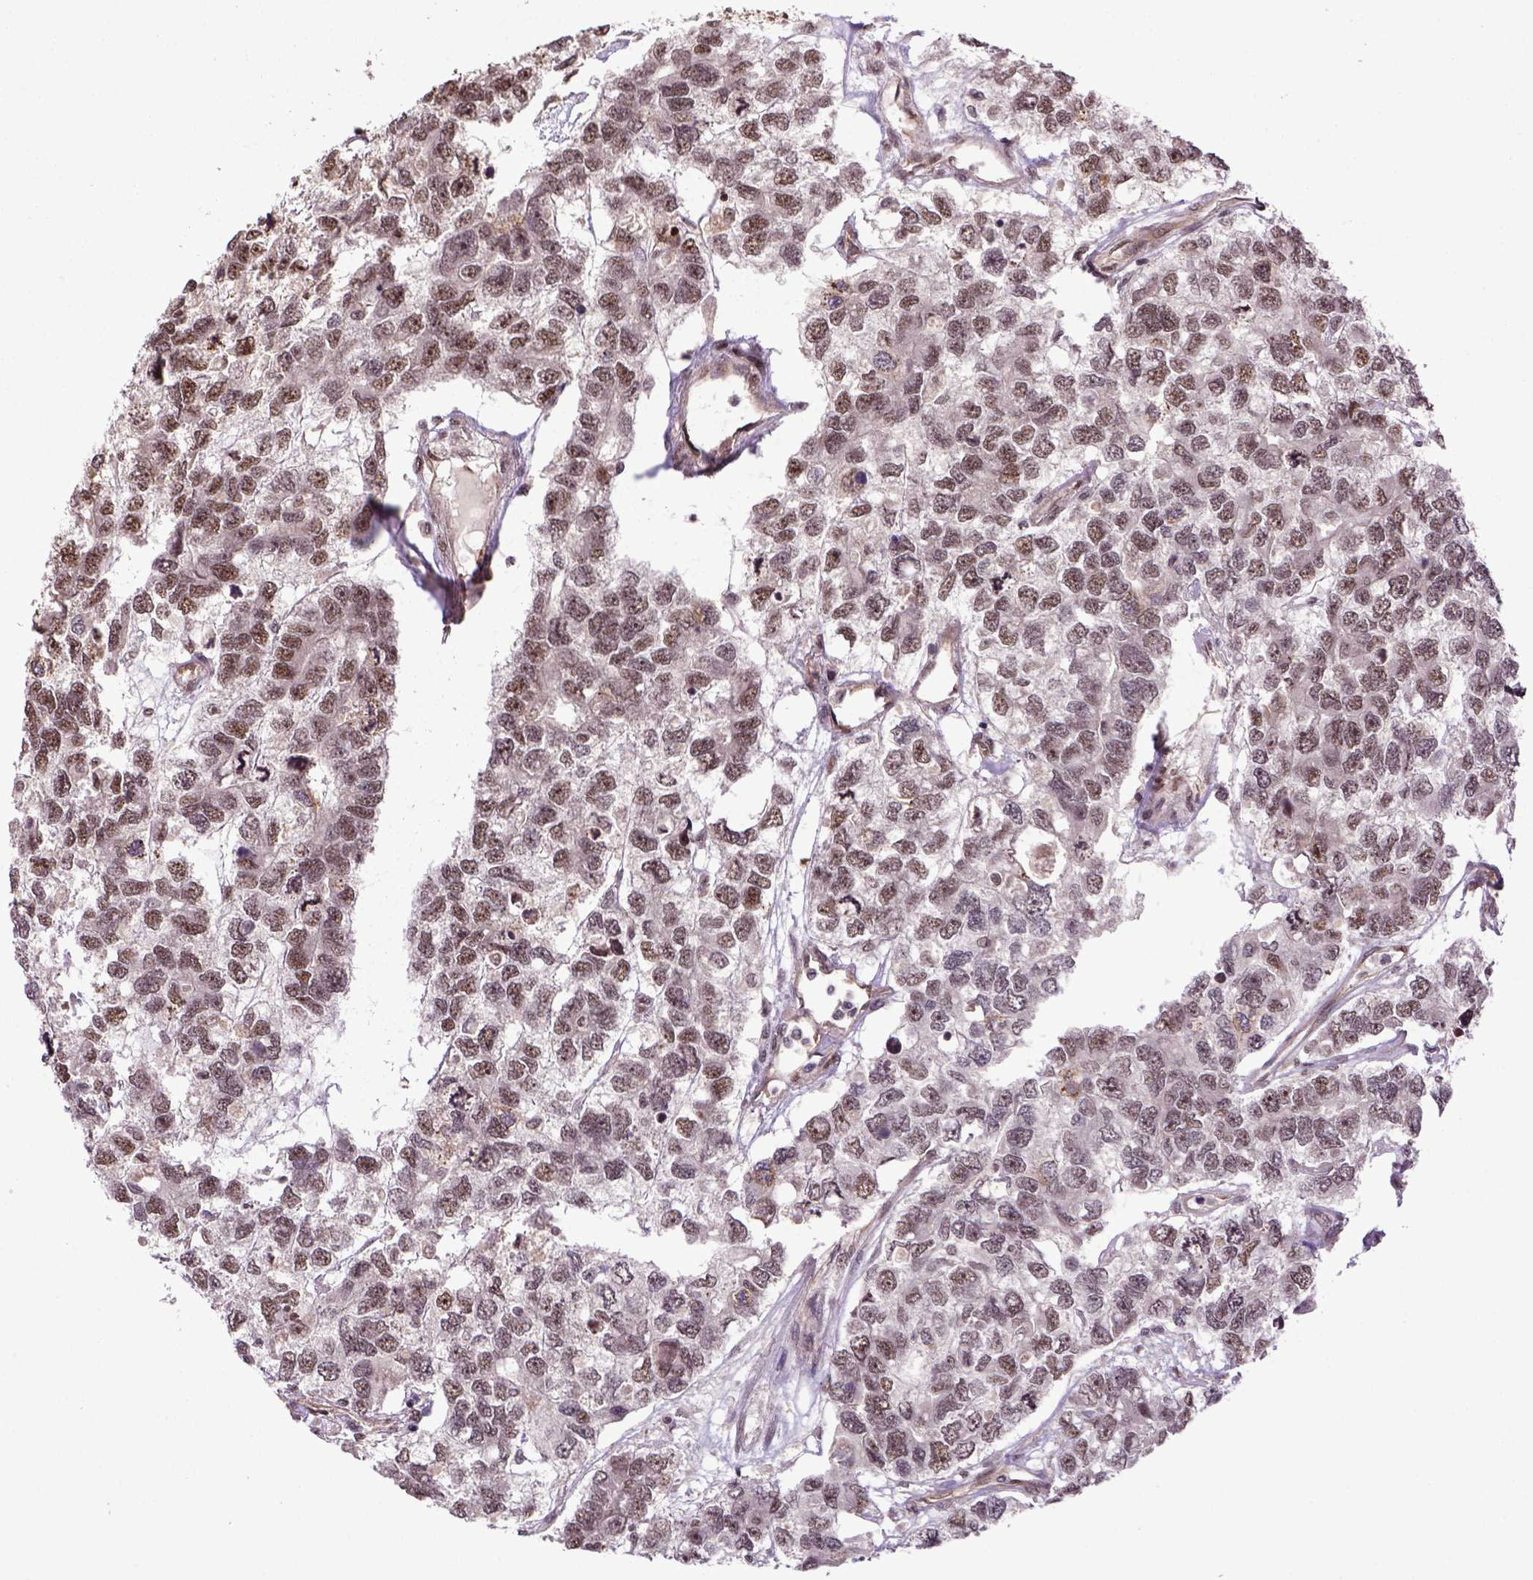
{"staining": {"intensity": "moderate", "quantity": ">75%", "location": "nuclear"}, "tissue": "testis cancer", "cell_type": "Tumor cells", "image_type": "cancer", "snomed": [{"axis": "morphology", "description": "Seminoma, NOS"}, {"axis": "topography", "description": "Testis"}], "caption": "Moderate nuclear staining for a protein is identified in approximately >75% of tumor cells of testis cancer (seminoma) using immunohistochemistry (IHC).", "gene": "PPIG", "patient": {"sex": "male", "age": 52}}